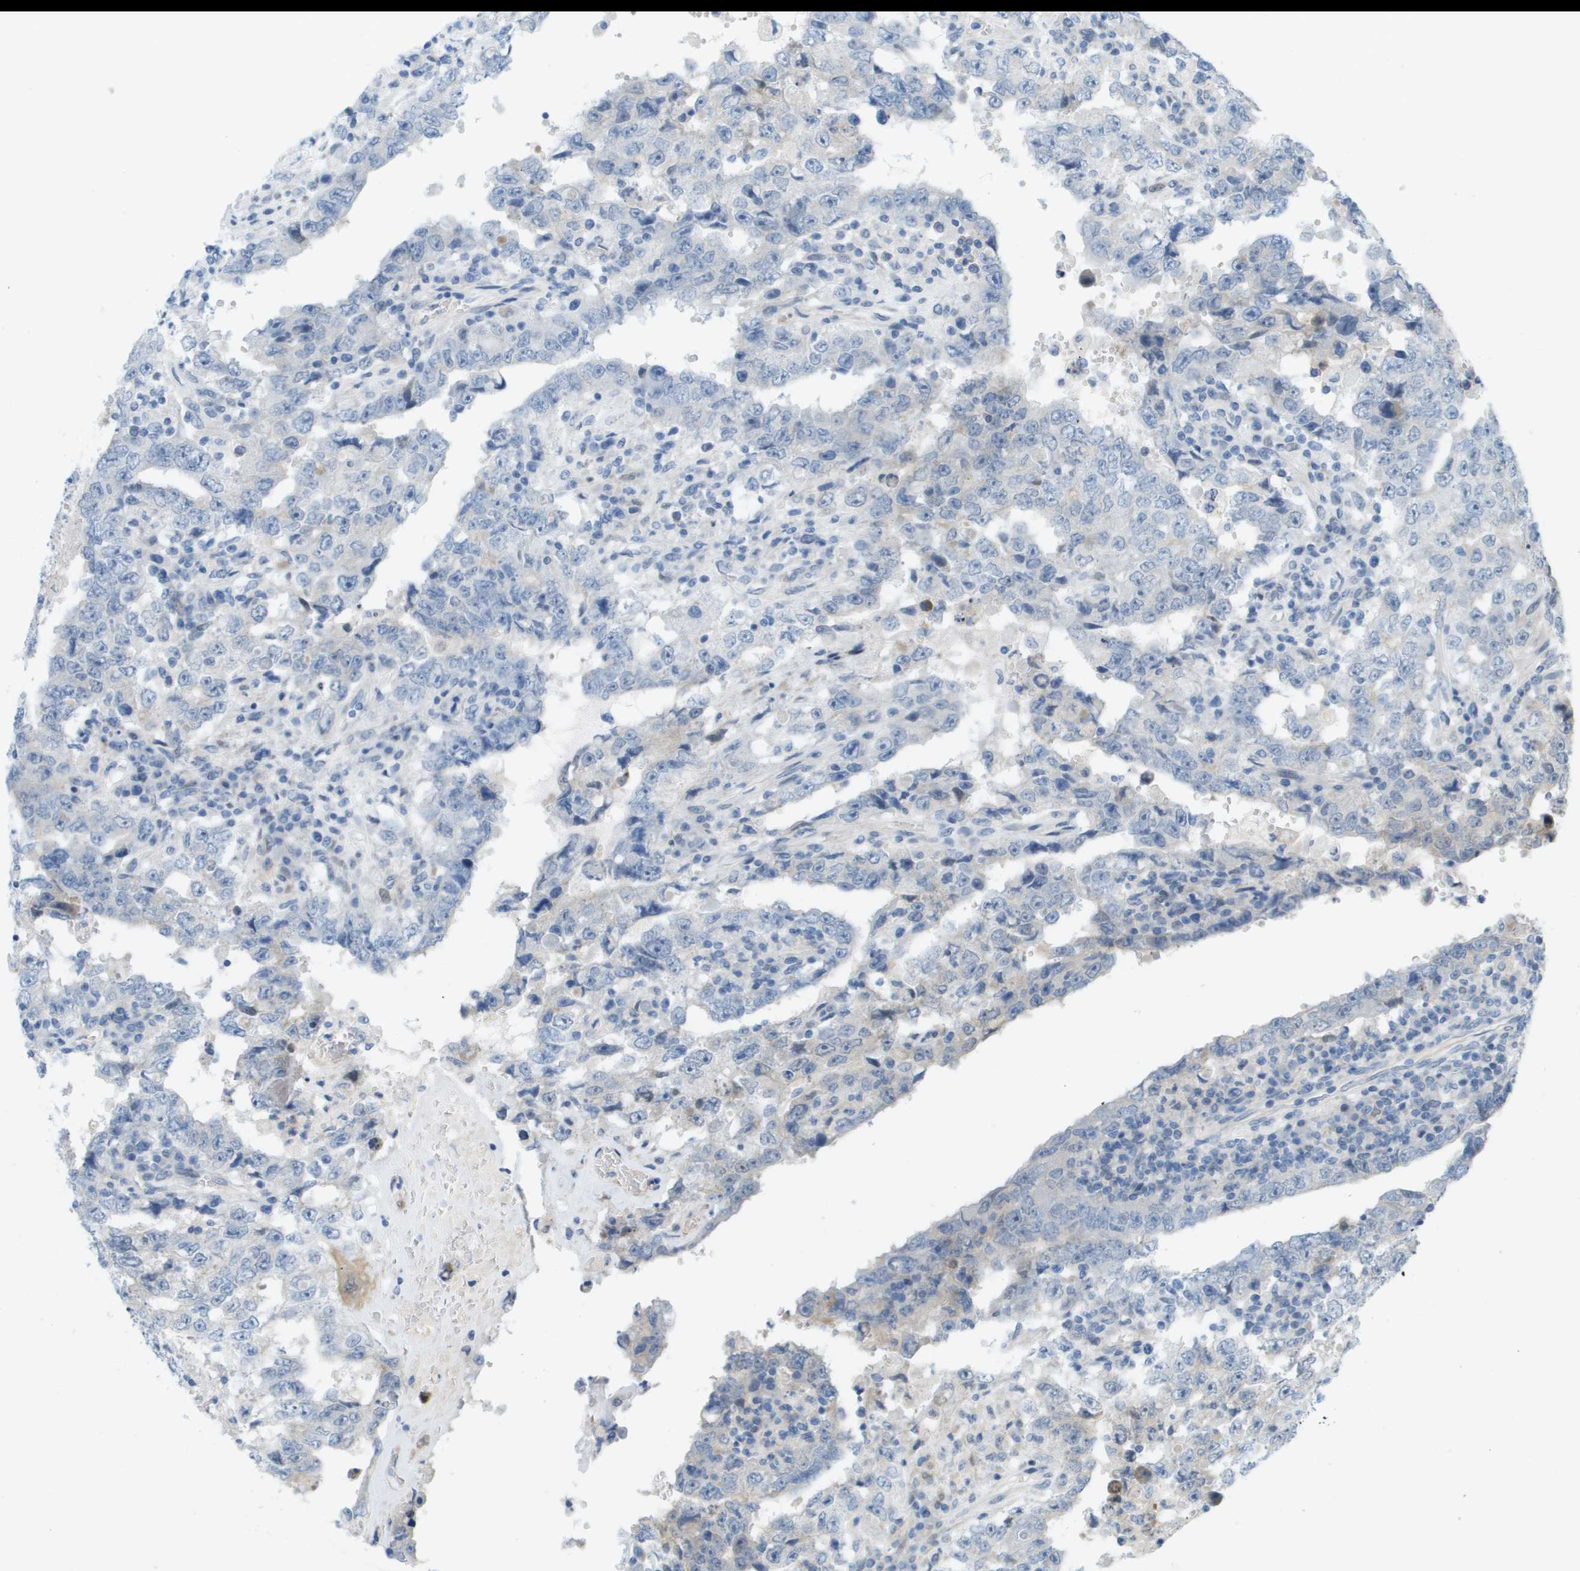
{"staining": {"intensity": "negative", "quantity": "none", "location": "none"}, "tissue": "testis cancer", "cell_type": "Tumor cells", "image_type": "cancer", "snomed": [{"axis": "morphology", "description": "Carcinoma, Embryonal, NOS"}, {"axis": "topography", "description": "Testis"}], "caption": "High magnification brightfield microscopy of testis cancer (embryonal carcinoma) stained with DAB (3,3'-diaminobenzidine) (brown) and counterstained with hematoxylin (blue): tumor cells show no significant positivity.", "gene": "CUL9", "patient": {"sex": "male", "age": 26}}